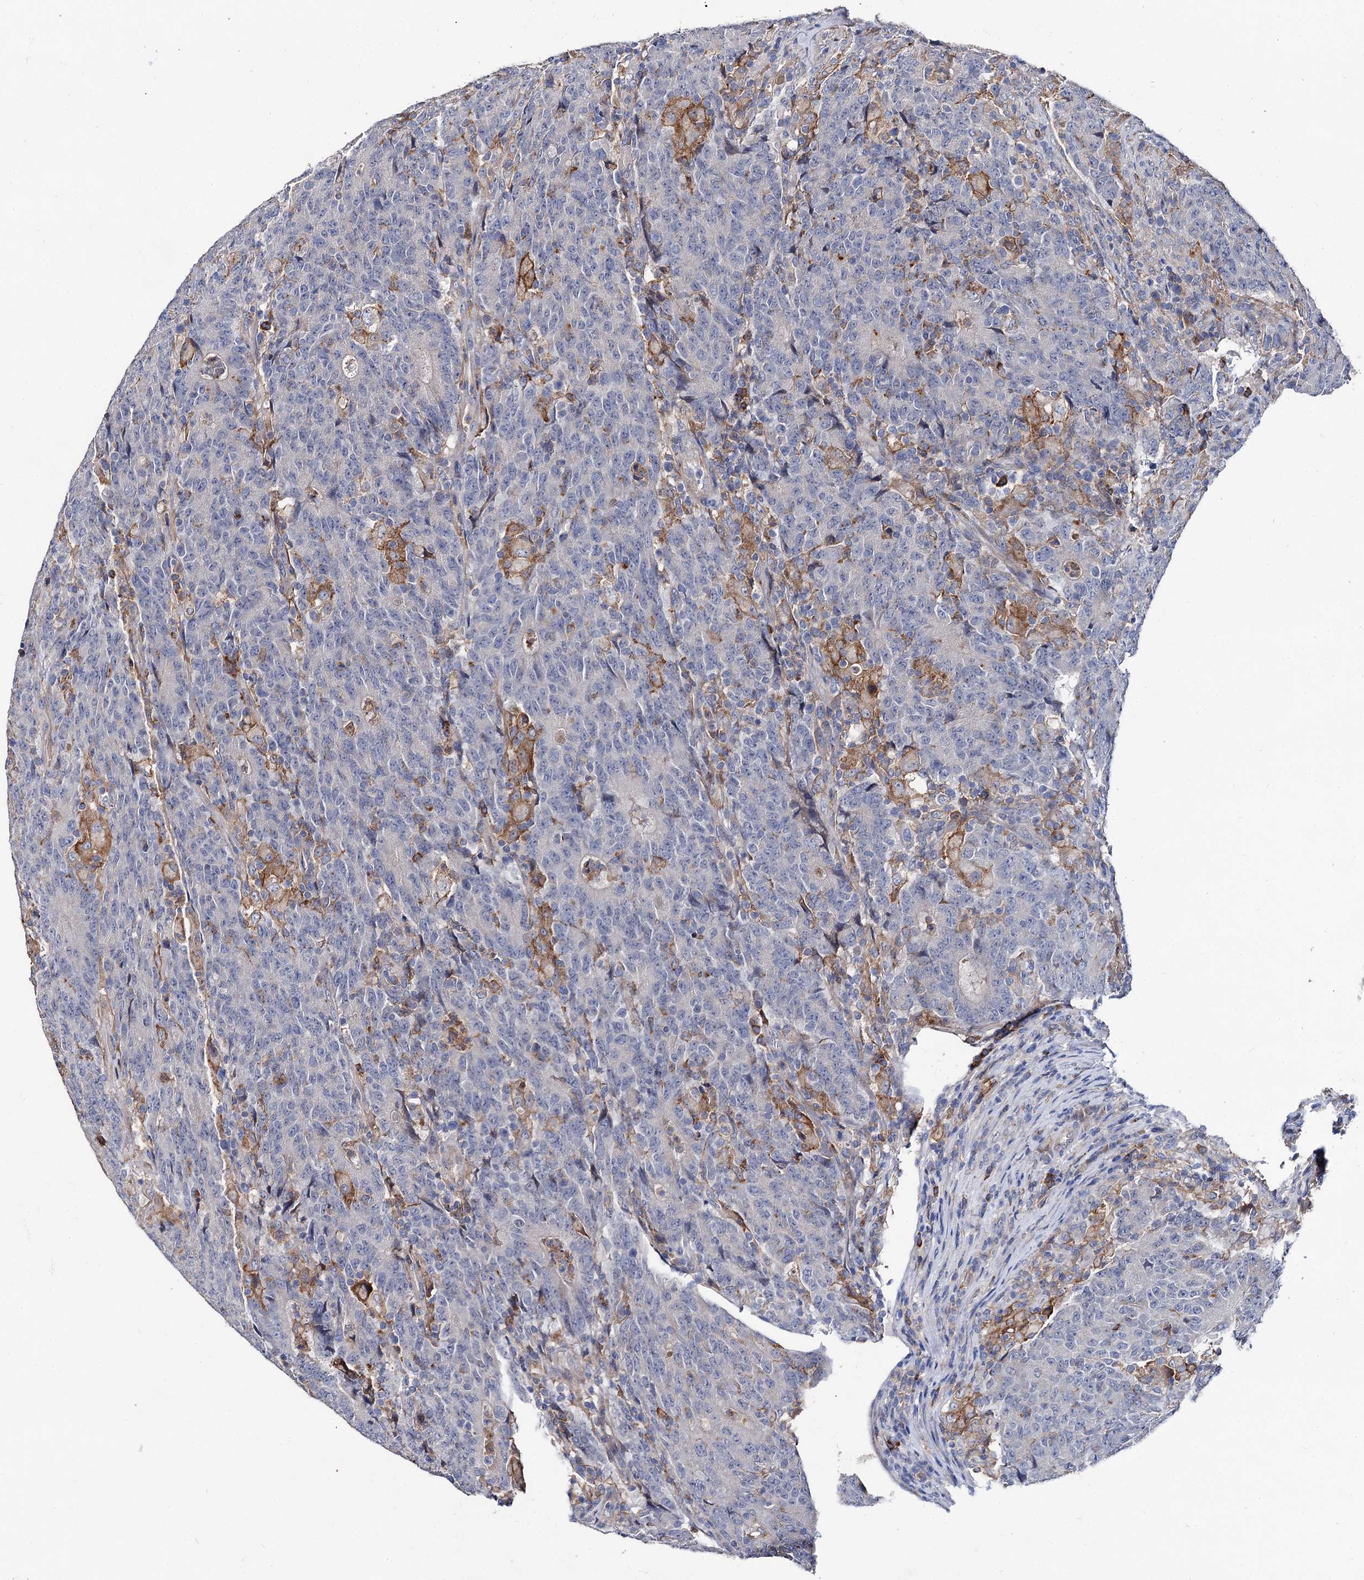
{"staining": {"intensity": "negative", "quantity": "none", "location": "none"}, "tissue": "colorectal cancer", "cell_type": "Tumor cells", "image_type": "cancer", "snomed": [{"axis": "morphology", "description": "Adenocarcinoma, NOS"}, {"axis": "topography", "description": "Colon"}], "caption": "Micrograph shows no significant protein staining in tumor cells of colorectal cancer (adenocarcinoma).", "gene": "HVCN1", "patient": {"sex": "female", "age": 75}}